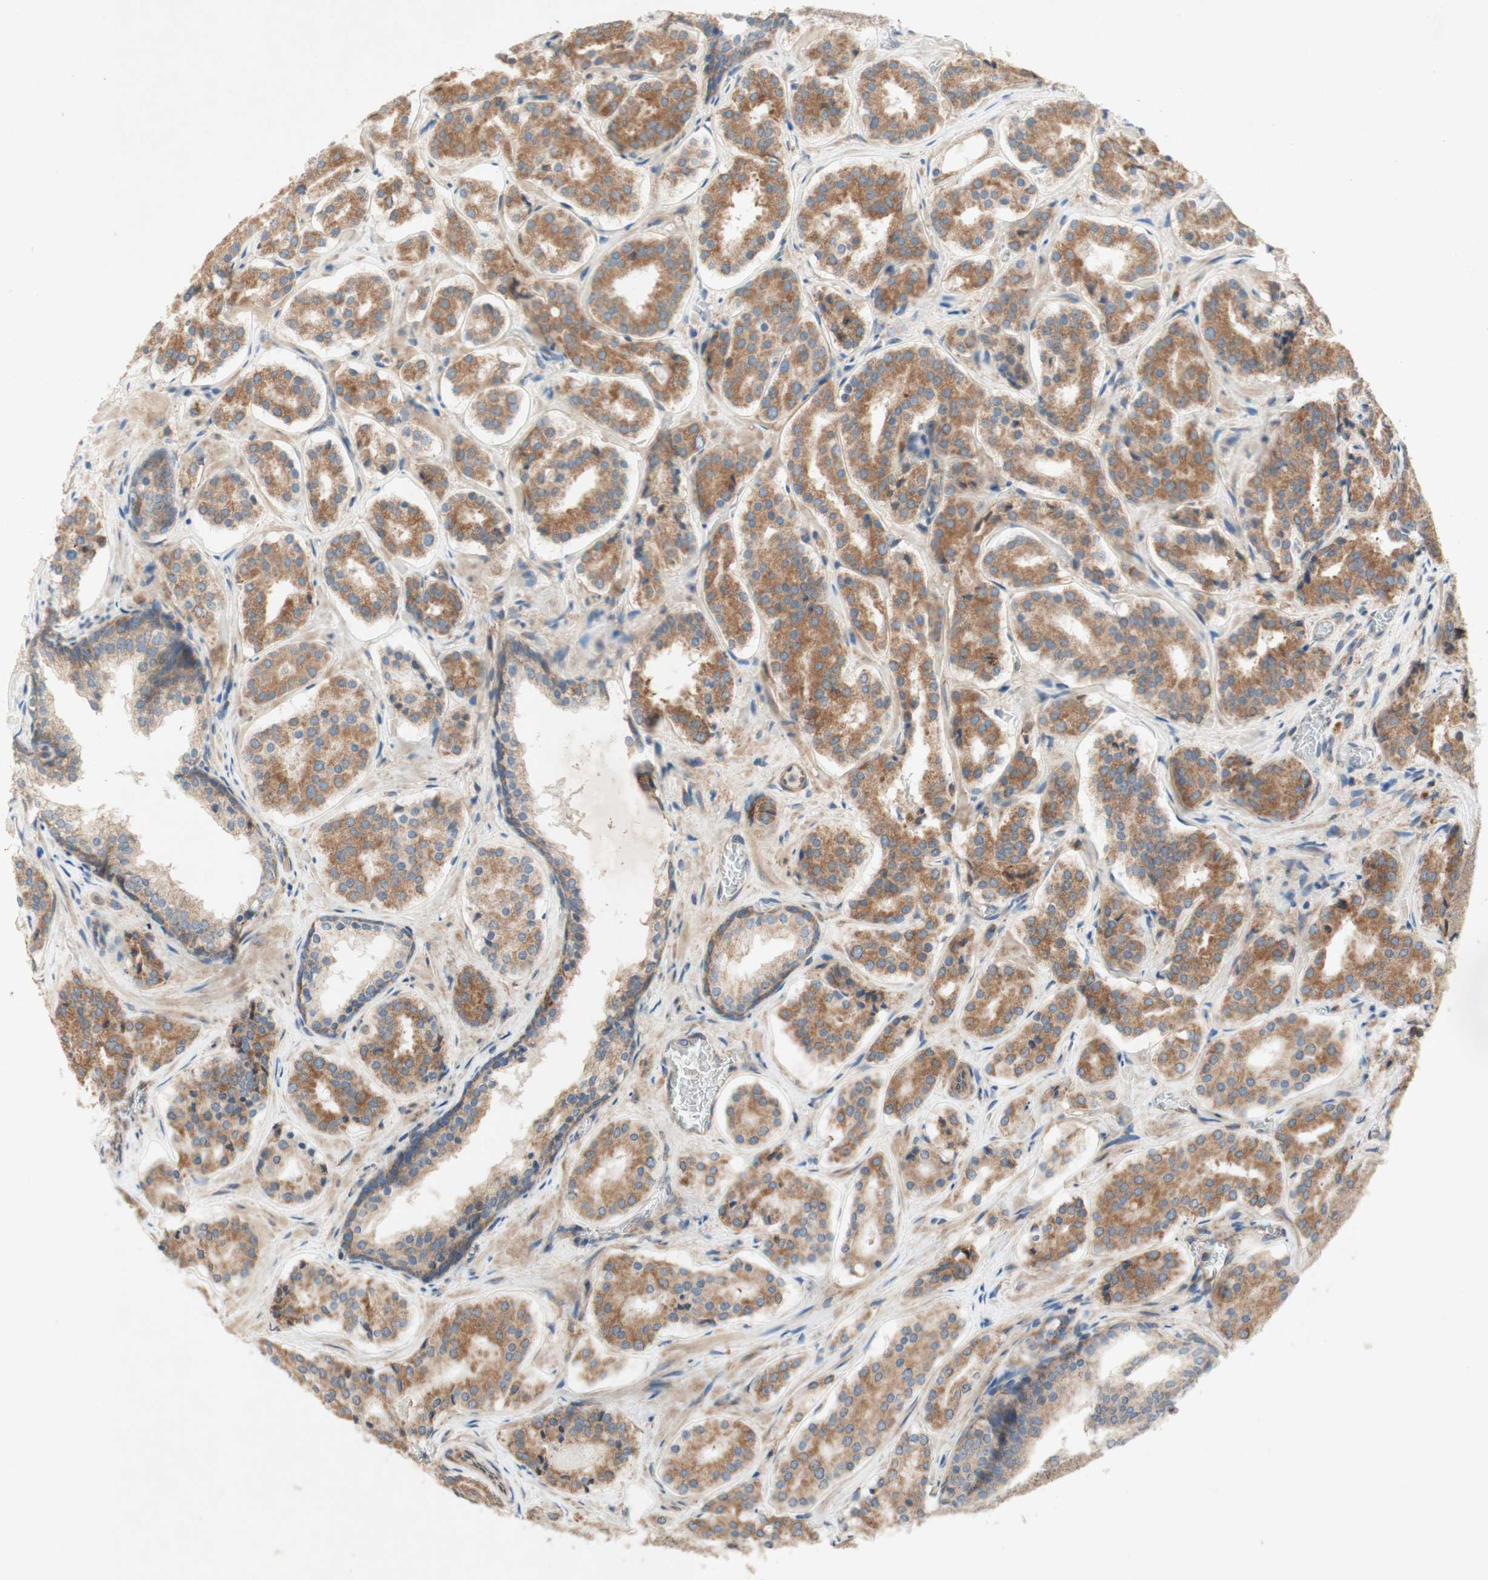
{"staining": {"intensity": "moderate", "quantity": ">75%", "location": "cytoplasmic/membranous"}, "tissue": "prostate cancer", "cell_type": "Tumor cells", "image_type": "cancer", "snomed": [{"axis": "morphology", "description": "Adenocarcinoma, High grade"}, {"axis": "topography", "description": "Prostate"}], "caption": "About >75% of tumor cells in human prostate cancer (high-grade adenocarcinoma) show moderate cytoplasmic/membranous protein staining as visualized by brown immunohistochemical staining.", "gene": "SOCS2", "patient": {"sex": "male", "age": 60}}